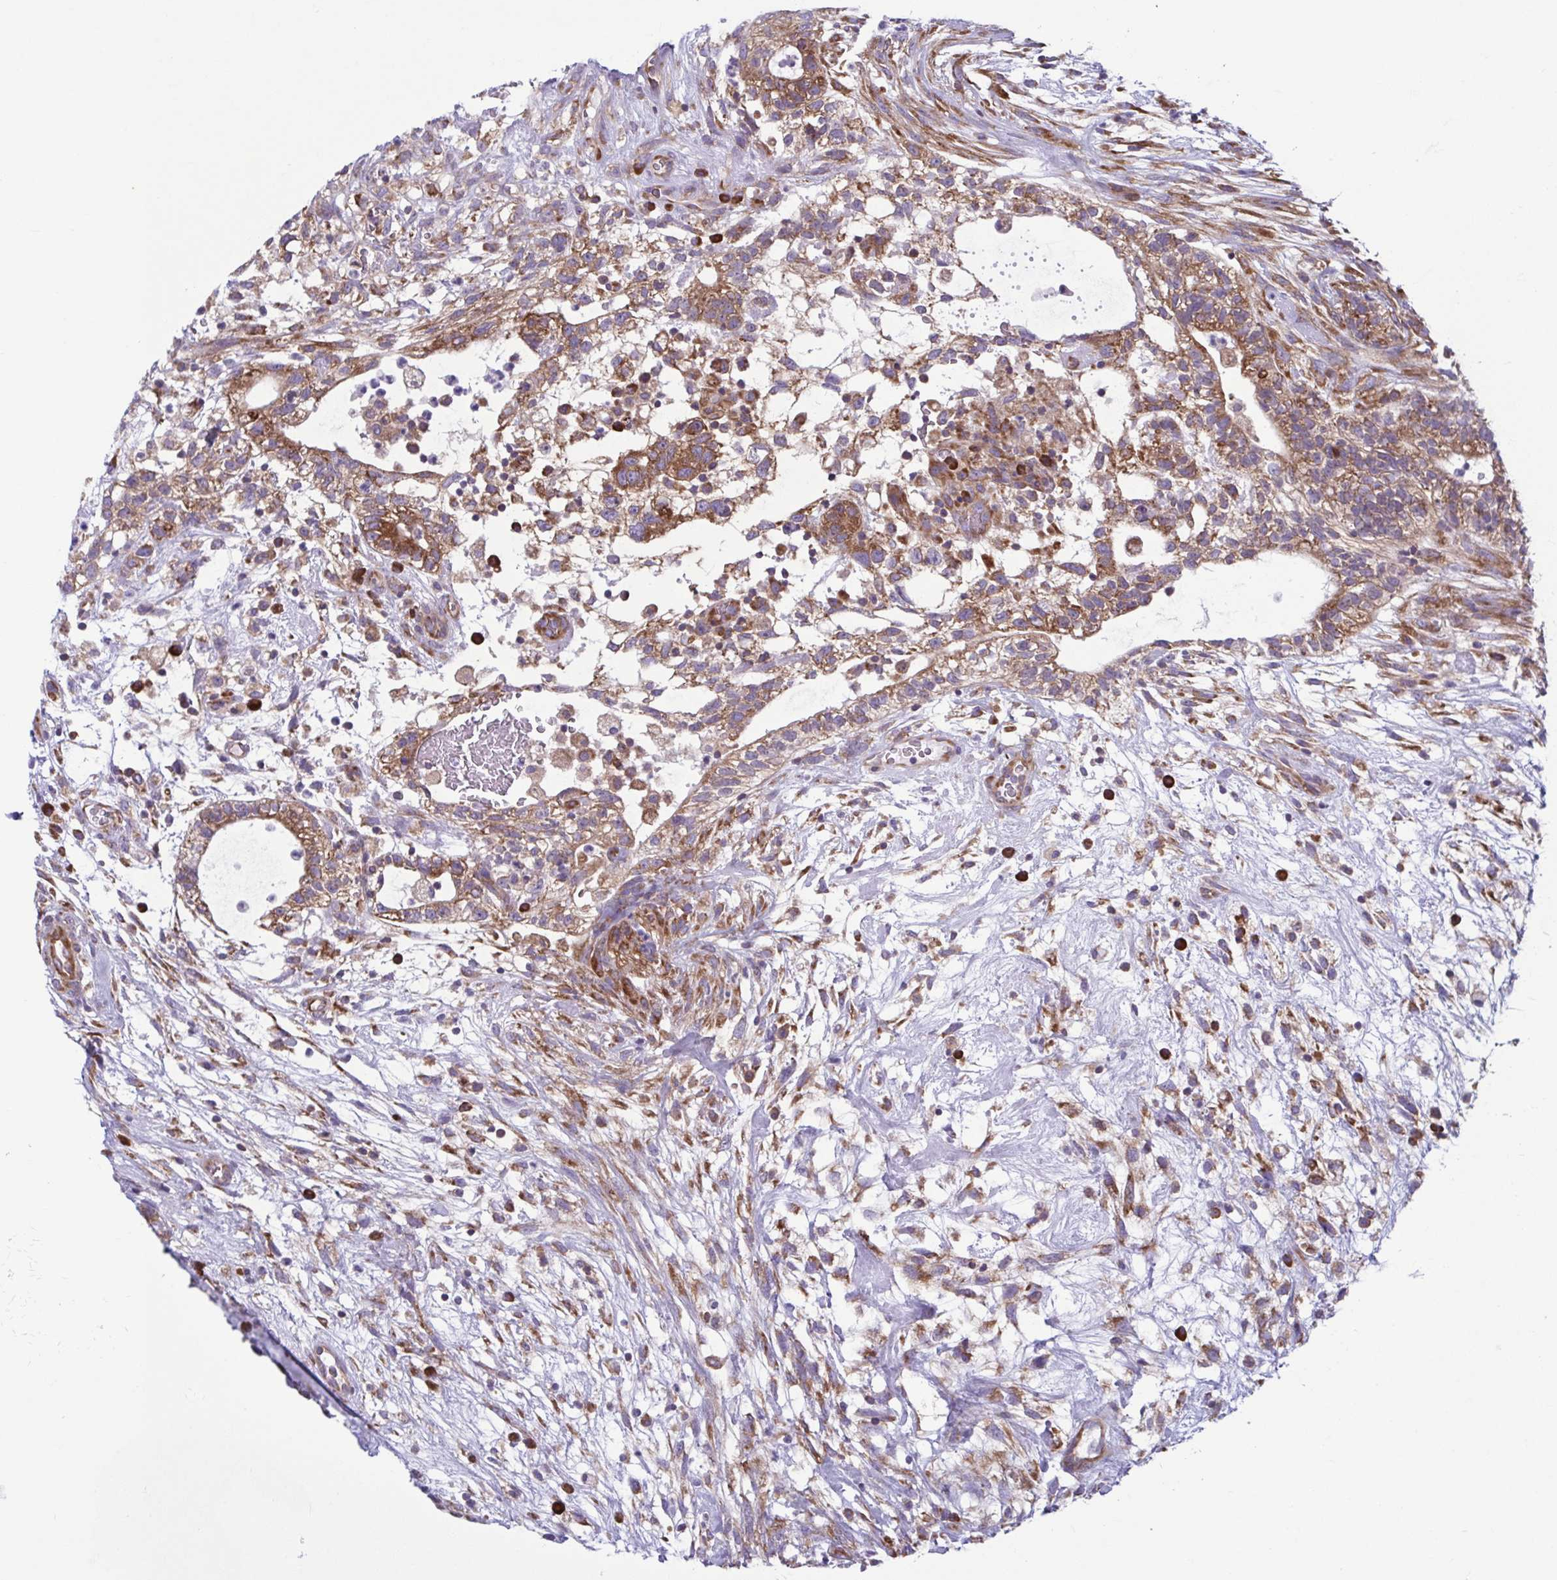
{"staining": {"intensity": "moderate", "quantity": ">75%", "location": "cytoplasmic/membranous"}, "tissue": "testis cancer", "cell_type": "Tumor cells", "image_type": "cancer", "snomed": [{"axis": "morphology", "description": "Carcinoma, Embryonal, NOS"}, {"axis": "topography", "description": "Testis"}], "caption": "Immunohistochemical staining of human testis cancer (embryonal carcinoma) reveals moderate cytoplasmic/membranous protein expression in about >75% of tumor cells.", "gene": "RPS16", "patient": {"sex": "male", "age": 32}}